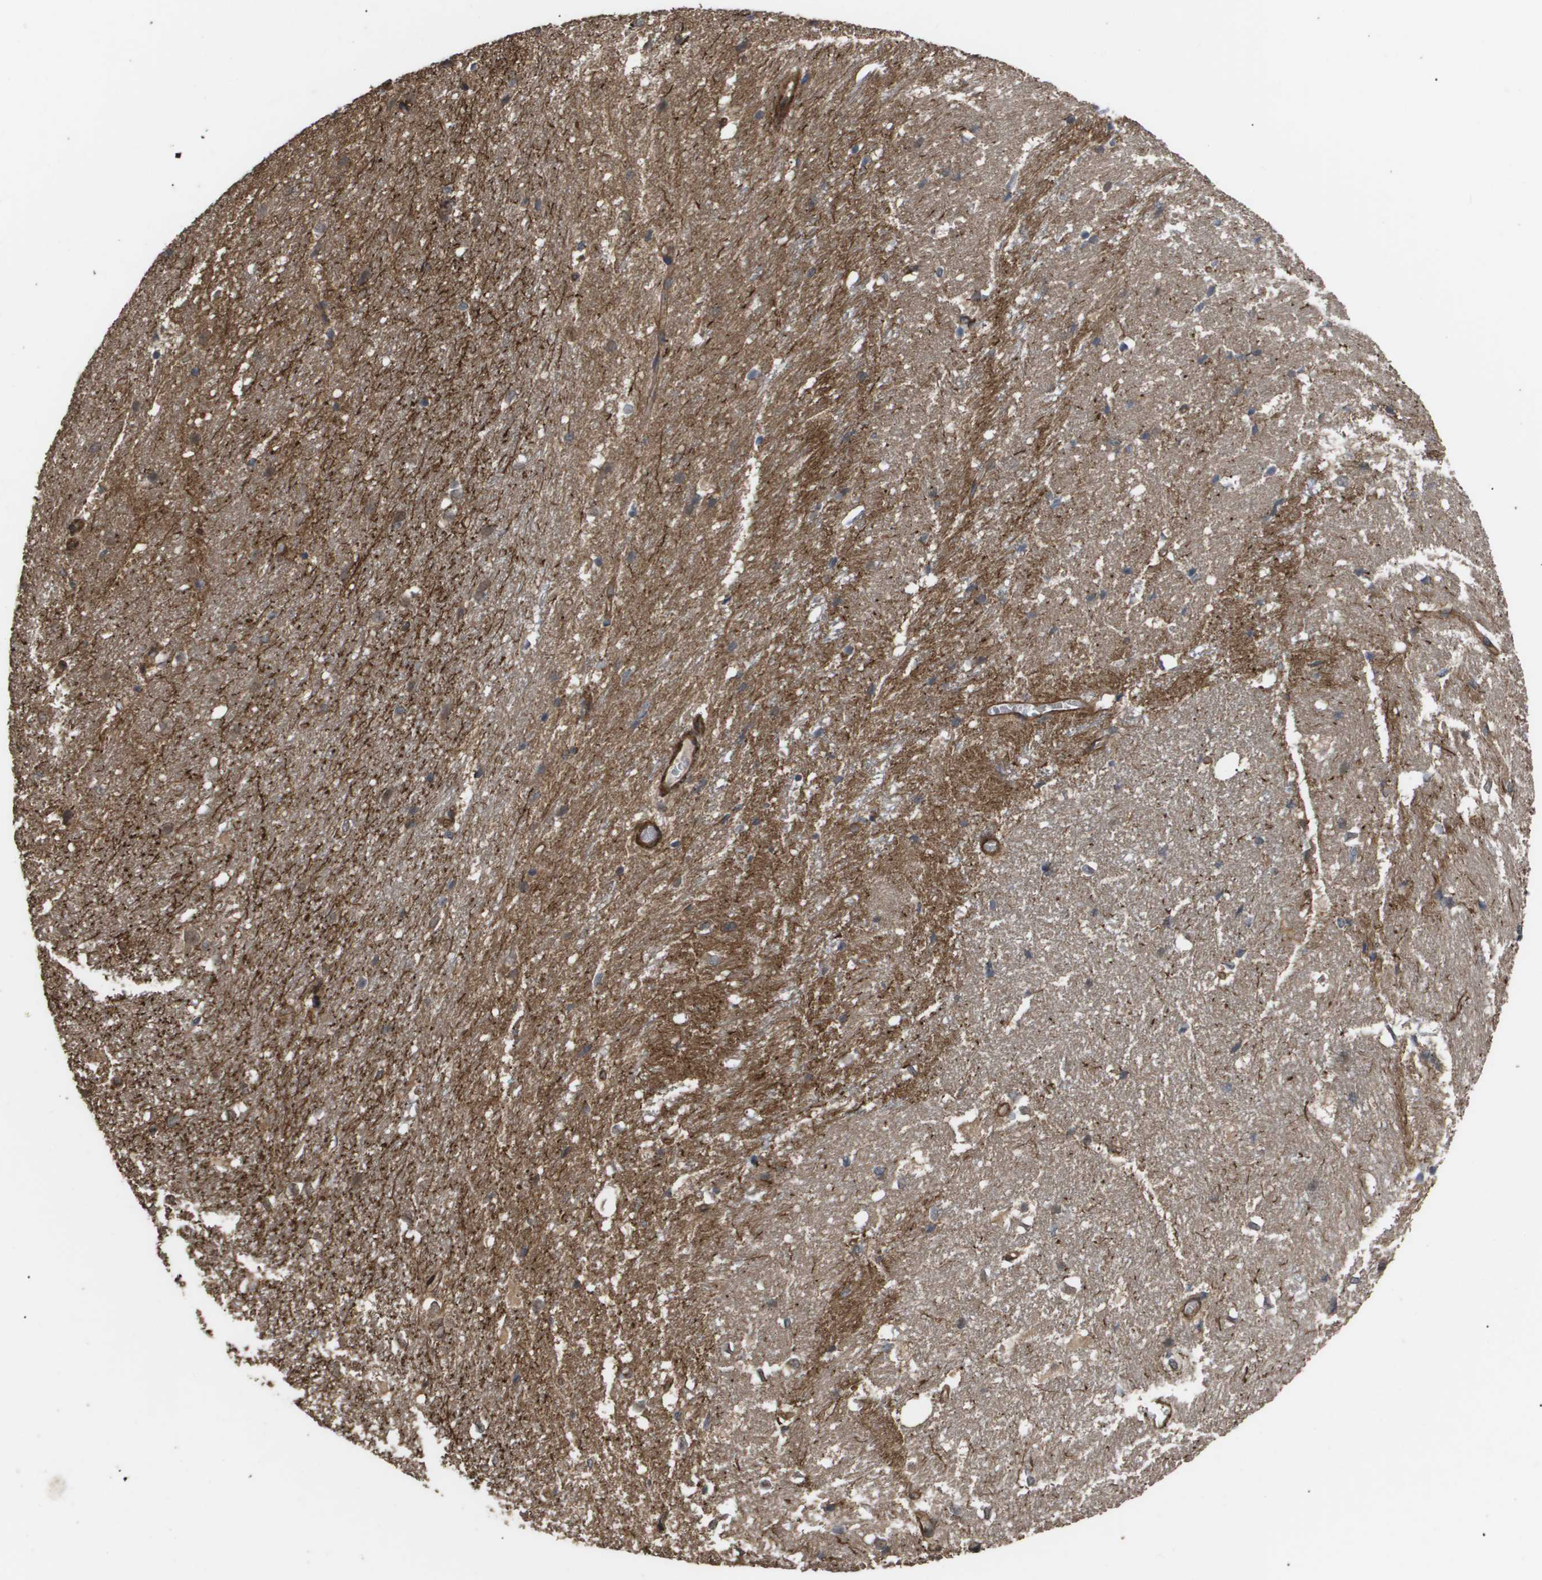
{"staining": {"intensity": "moderate", "quantity": "<25%", "location": "cytoplasmic/membranous"}, "tissue": "hippocampus", "cell_type": "Glial cells", "image_type": "normal", "snomed": [{"axis": "morphology", "description": "Normal tissue, NOS"}, {"axis": "topography", "description": "Hippocampus"}], "caption": "Glial cells show moderate cytoplasmic/membranous positivity in approximately <25% of cells in normal hippocampus.", "gene": "CUL5", "patient": {"sex": "female", "age": 19}}